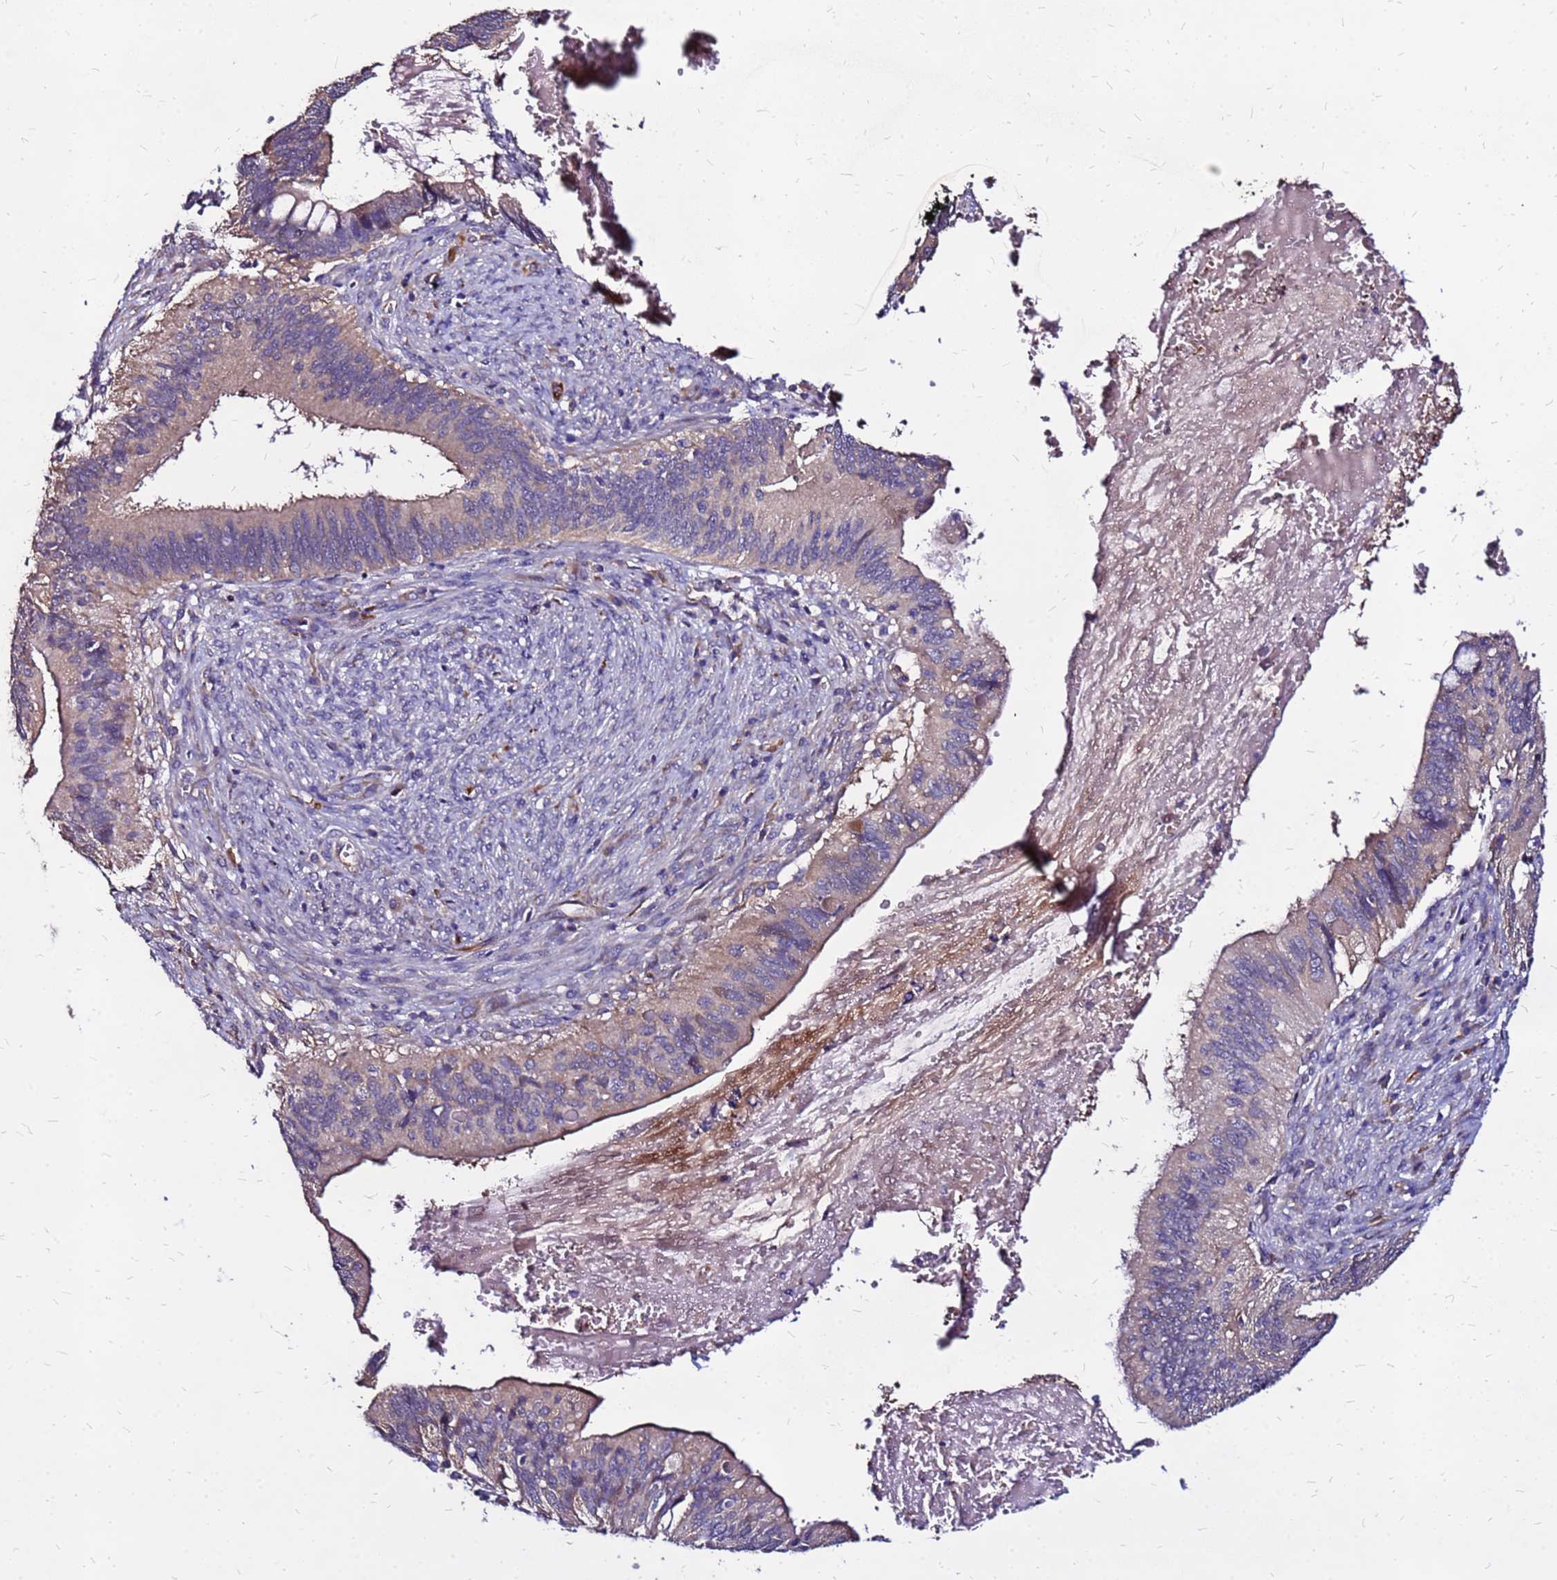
{"staining": {"intensity": "weak", "quantity": "25%-75%", "location": "cytoplasmic/membranous"}, "tissue": "cervical cancer", "cell_type": "Tumor cells", "image_type": "cancer", "snomed": [{"axis": "morphology", "description": "Adenocarcinoma, NOS"}, {"axis": "topography", "description": "Cervix"}], "caption": "Weak cytoplasmic/membranous protein staining is appreciated in approximately 25%-75% of tumor cells in adenocarcinoma (cervical).", "gene": "ARHGEF5", "patient": {"sex": "female", "age": 42}}